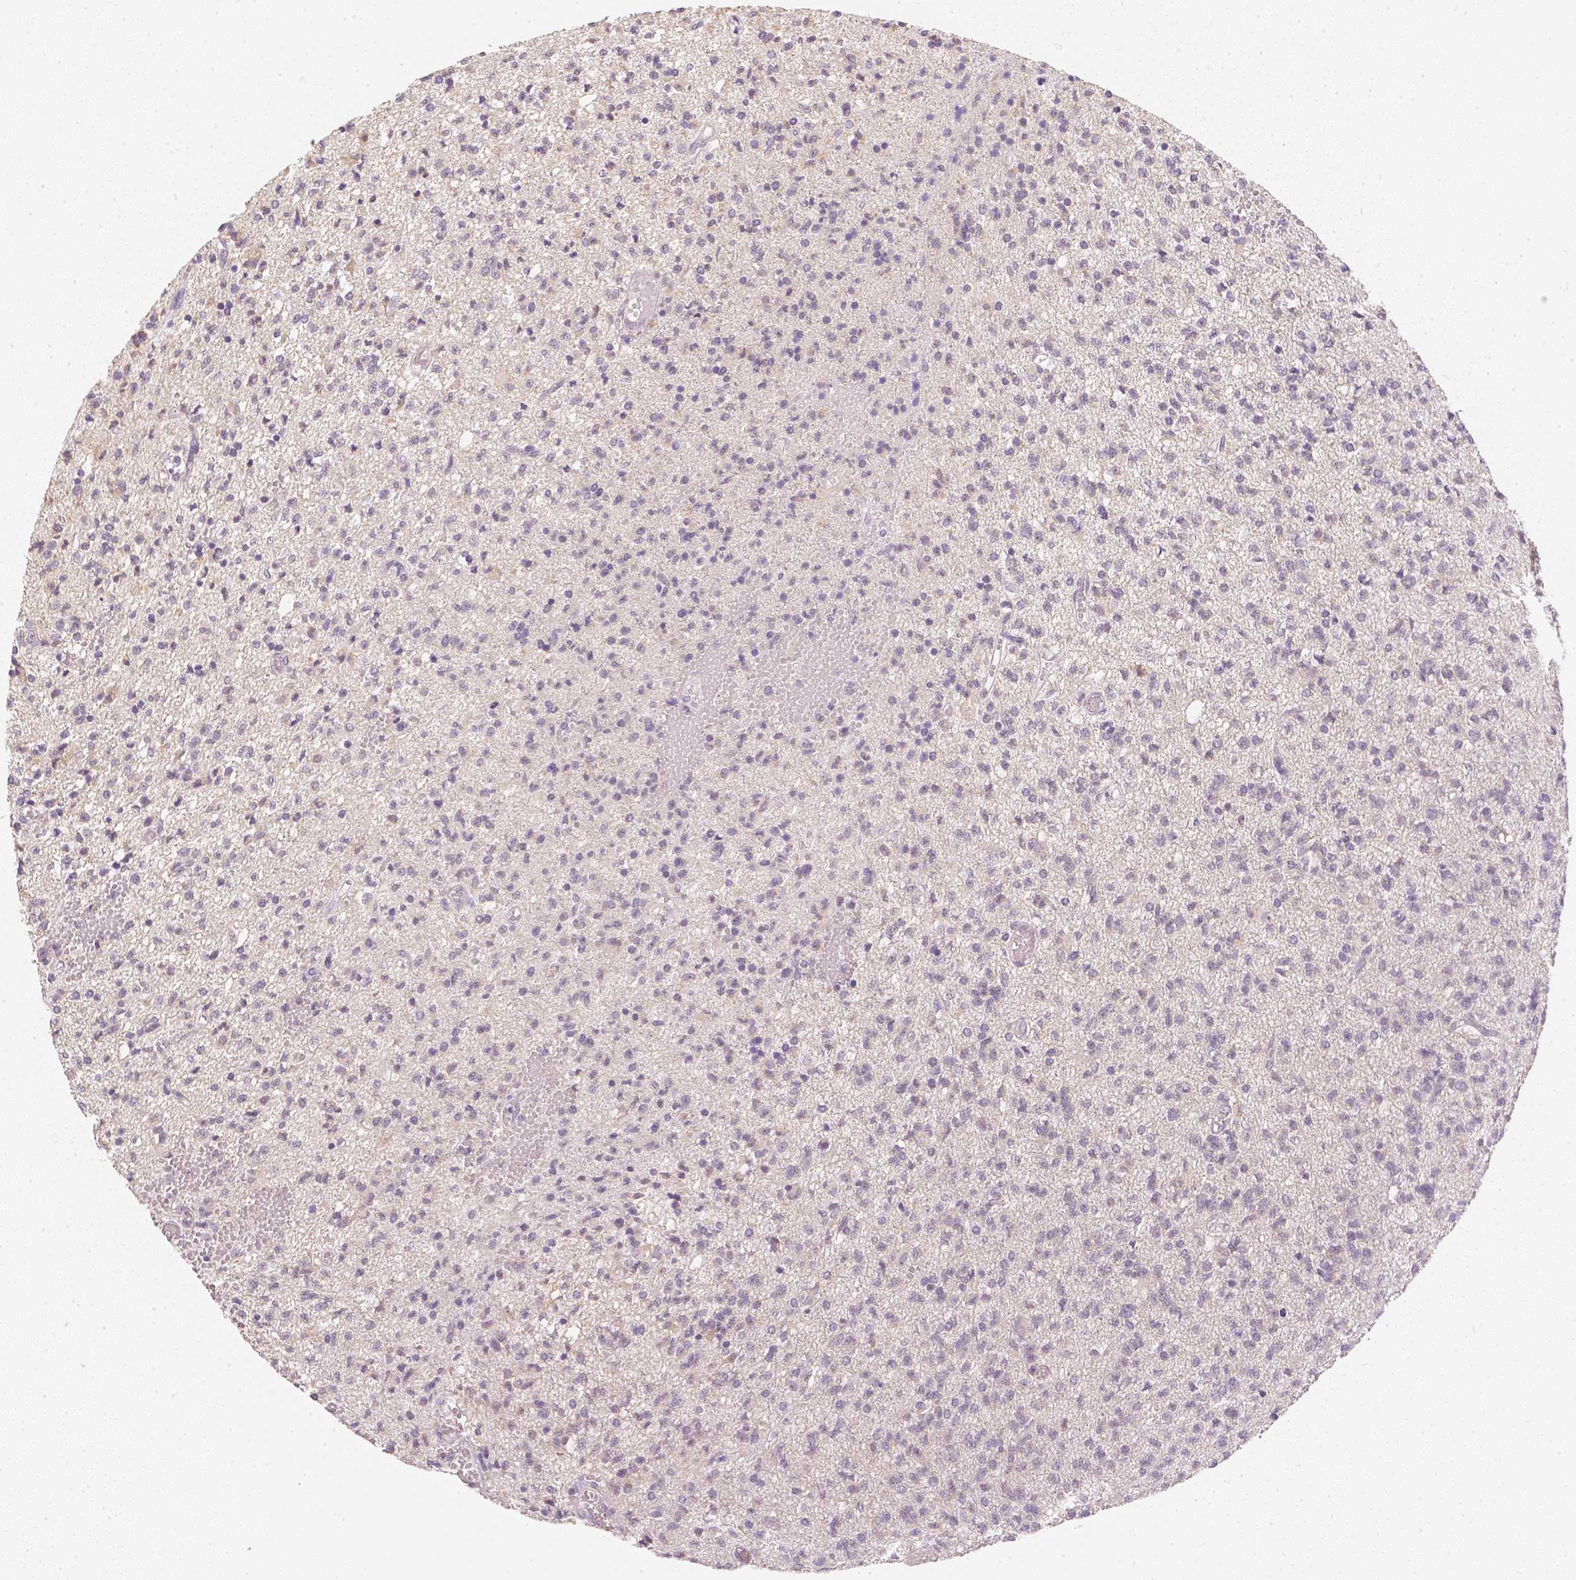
{"staining": {"intensity": "negative", "quantity": "none", "location": "none"}, "tissue": "glioma", "cell_type": "Tumor cells", "image_type": "cancer", "snomed": [{"axis": "morphology", "description": "Glioma, malignant, Low grade"}, {"axis": "topography", "description": "Brain"}], "caption": "The image exhibits no staining of tumor cells in glioma.", "gene": "NVL", "patient": {"sex": "male", "age": 64}}